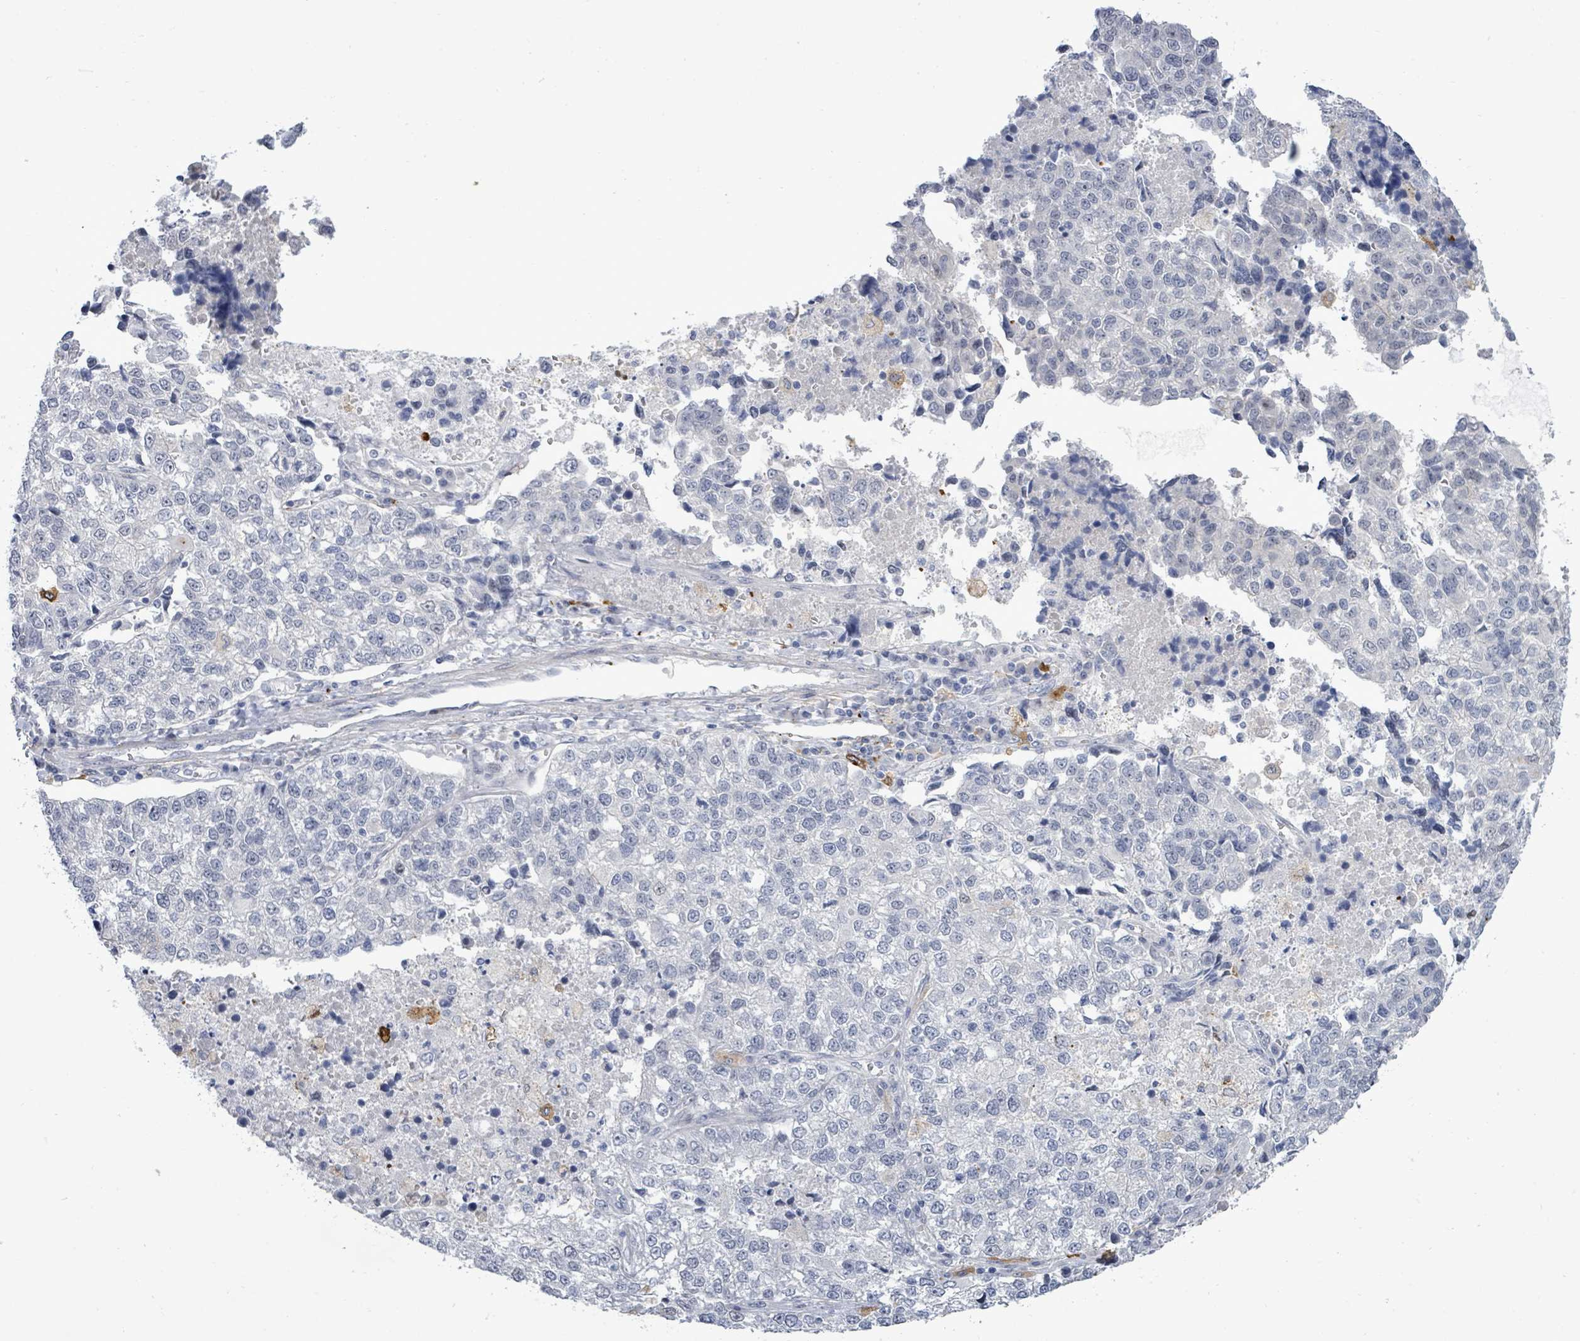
{"staining": {"intensity": "negative", "quantity": "none", "location": "none"}, "tissue": "lung cancer", "cell_type": "Tumor cells", "image_type": "cancer", "snomed": [{"axis": "morphology", "description": "Adenocarcinoma, NOS"}, {"axis": "topography", "description": "Lung"}], "caption": "A high-resolution histopathology image shows immunohistochemistry staining of adenocarcinoma (lung), which displays no significant positivity in tumor cells.", "gene": "CT45A5", "patient": {"sex": "male", "age": 49}}